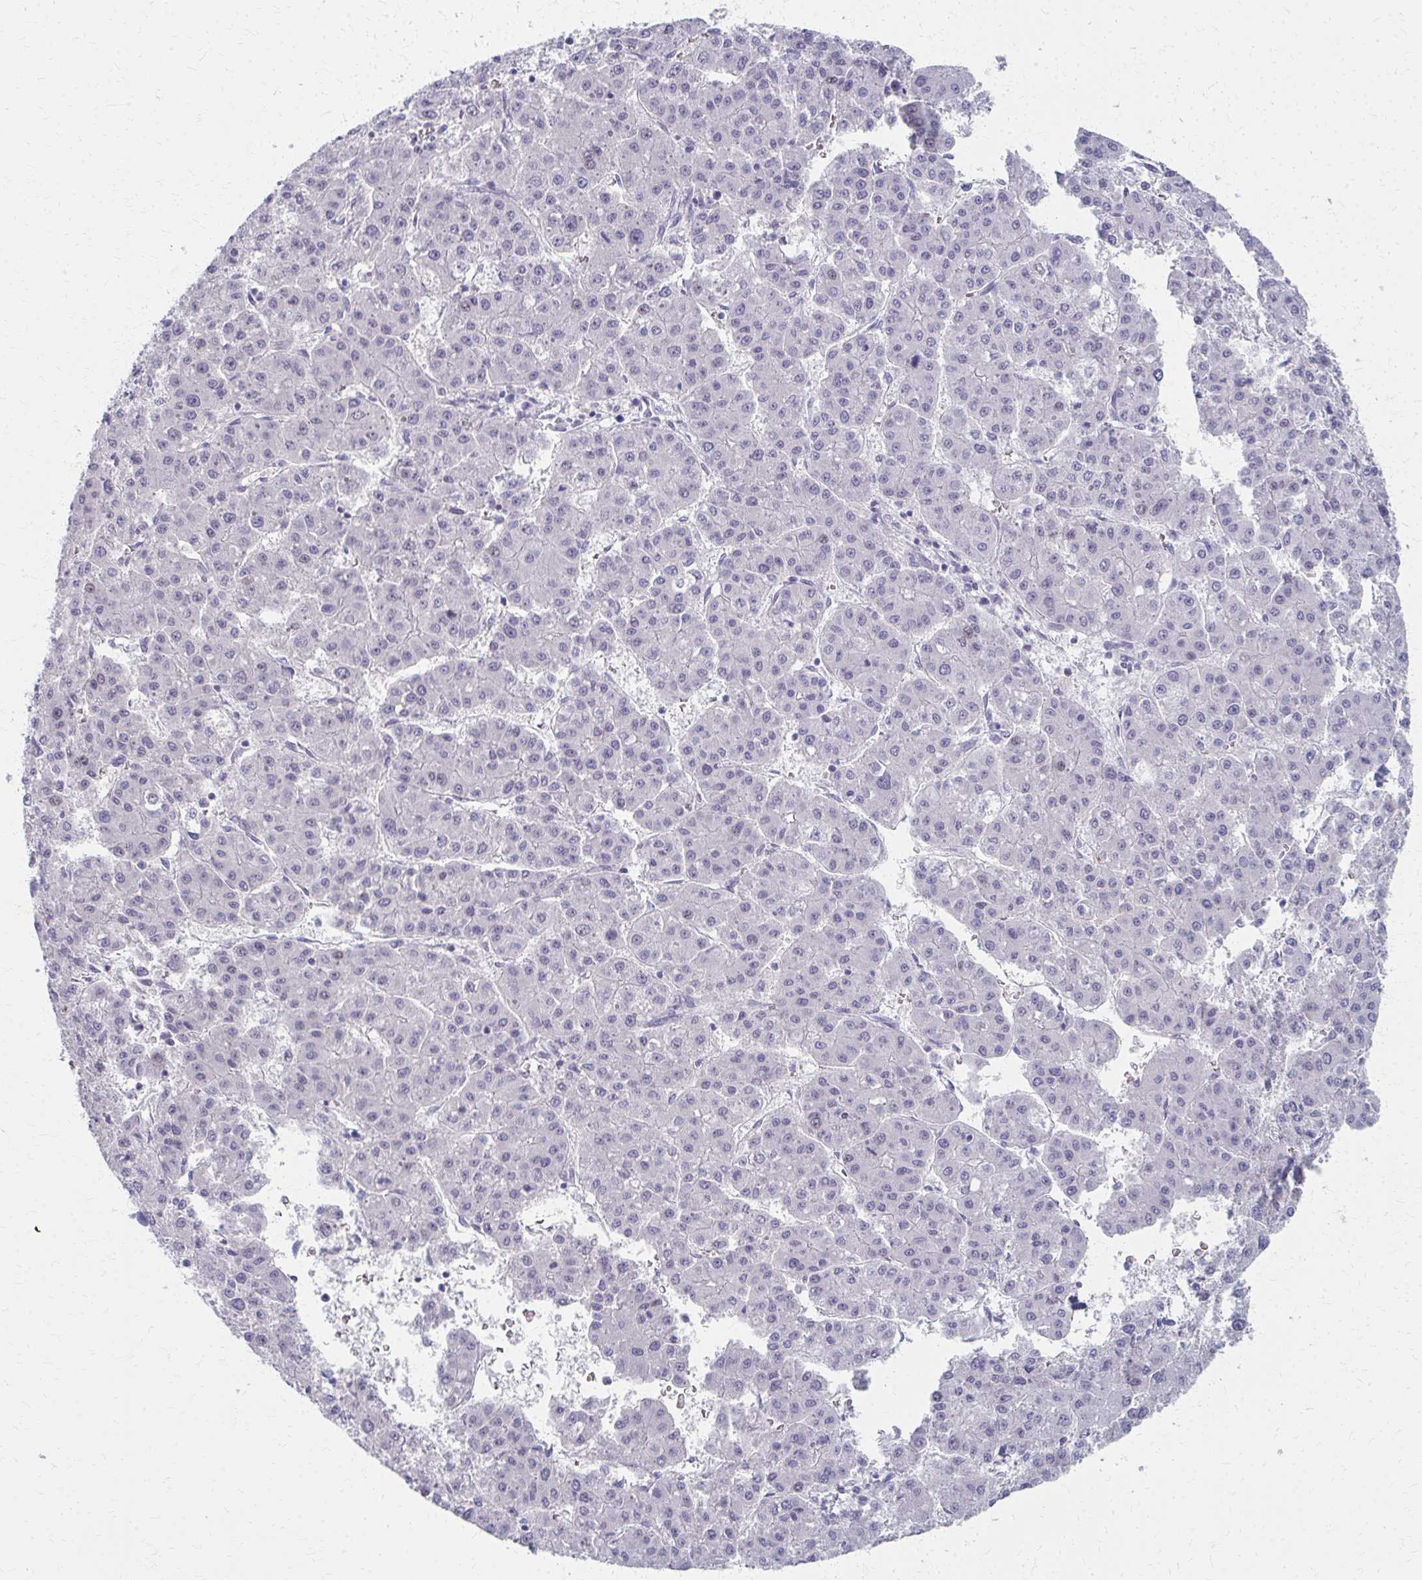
{"staining": {"intensity": "negative", "quantity": "none", "location": "none"}, "tissue": "liver cancer", "cell_type": "Tumor cells", "image_type": "cancer", "snomed": [{"axis": "morphology", "description": "Carcinoma, Hepatocellular, NOS"}, {"axis": "topography", "description": "Liver"}], "caption": "Immunohistochemistry (IHC) photomicrograph of liver cancer (hepatocellular carcinoma) stained for a protein (brown), which exhibits no staining in tumor cells.", "gene": "MS4A2", "patient": {"sex": "male", "age": 73}}